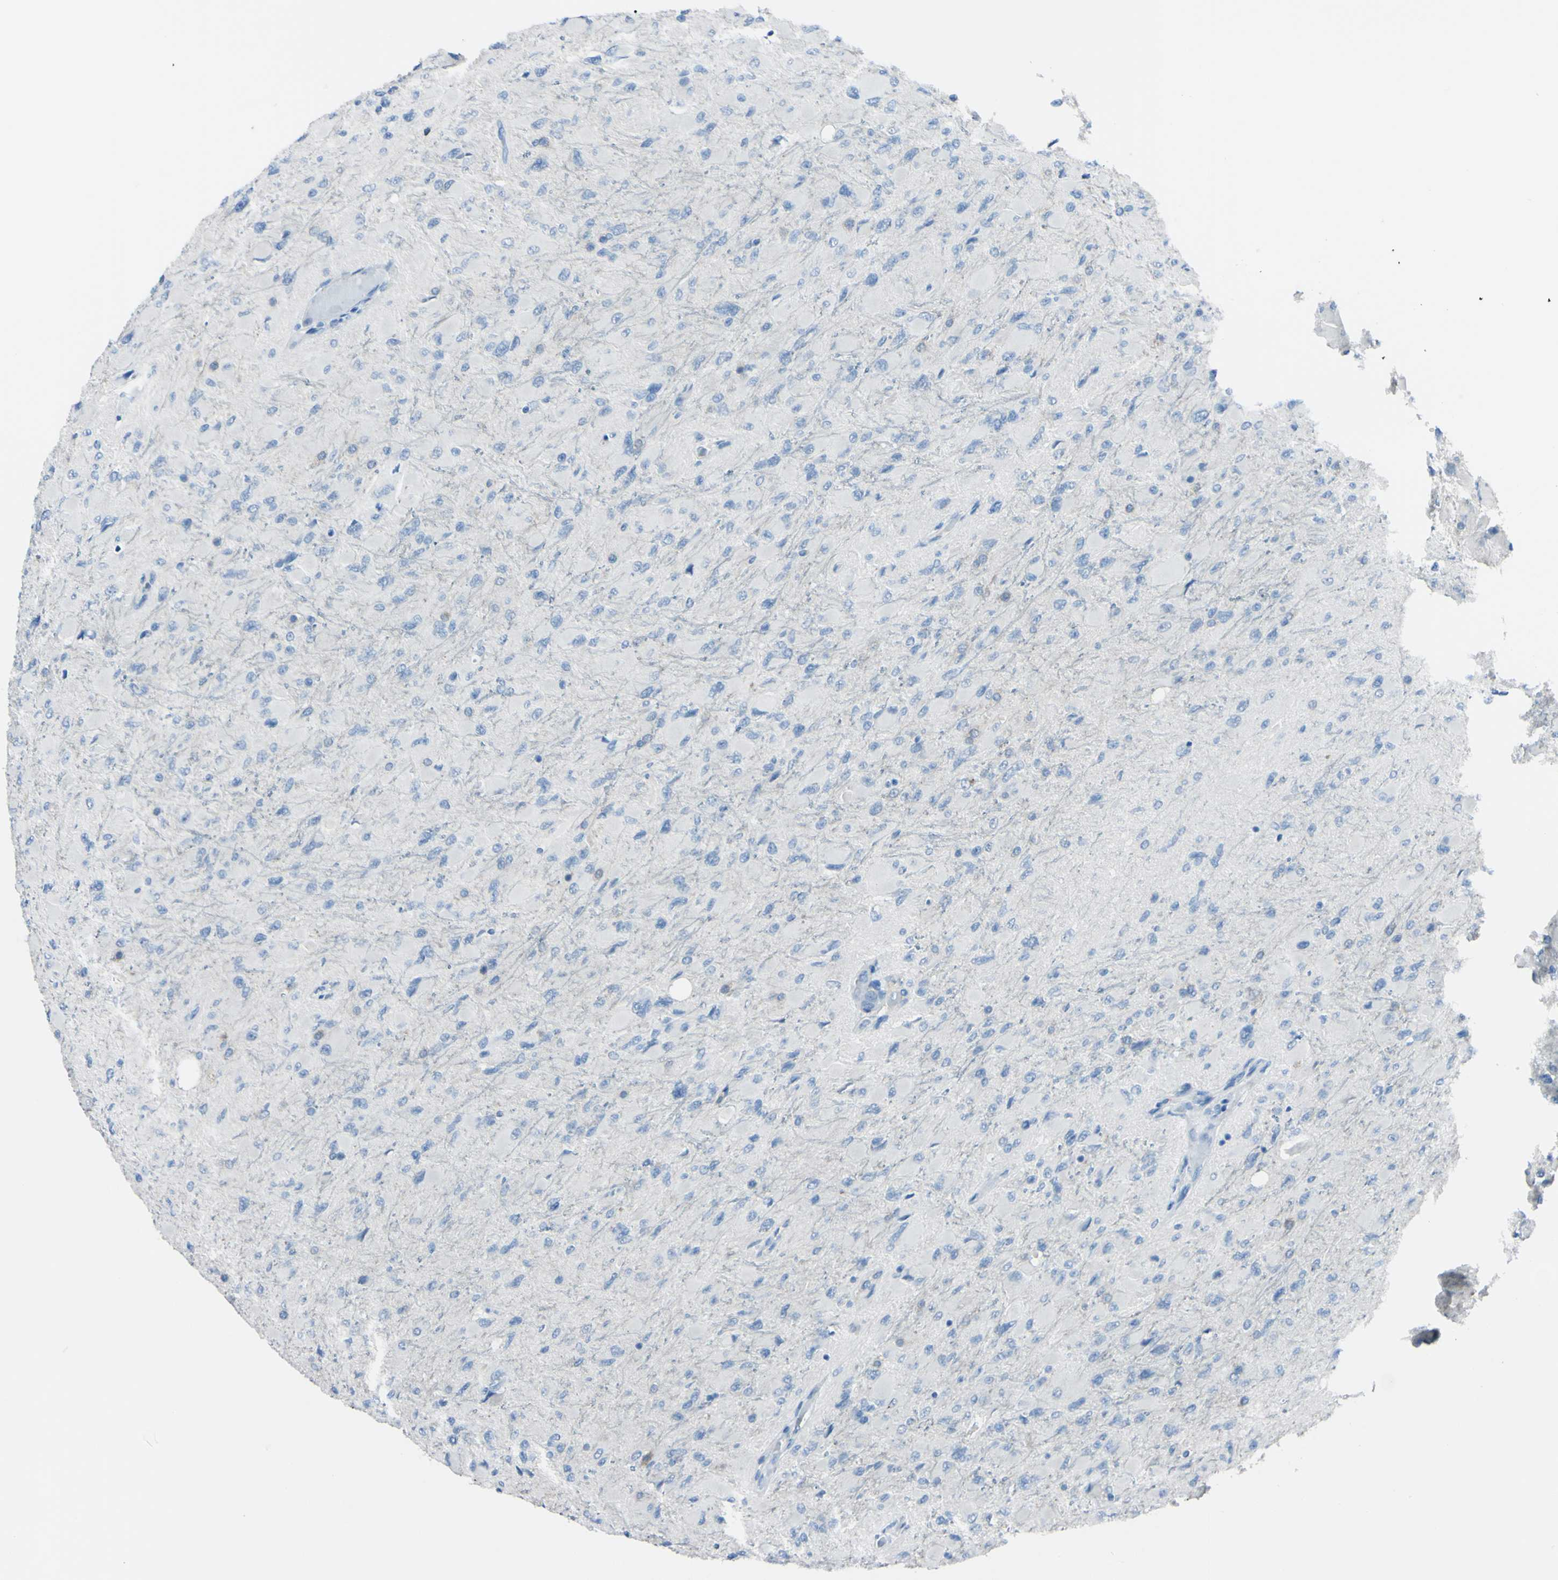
{"staining": {"intensity": "negative", "quantity": "none", "location": "none"}, "tissue": "glioma", "cell_type": "Tumor cells", "image_type": "cancer", "snomed": [{"axis": "morphology", "description": "Glioma, malignant, High grade"}, {"axis": "topography", "description": "Cerebral cortex"}], "caption": "Protein analysis of glioma reveals no significant positivity in tumor cells.", "gene": "FOLH1", "patient": {"sex": "female", "age": 36}}